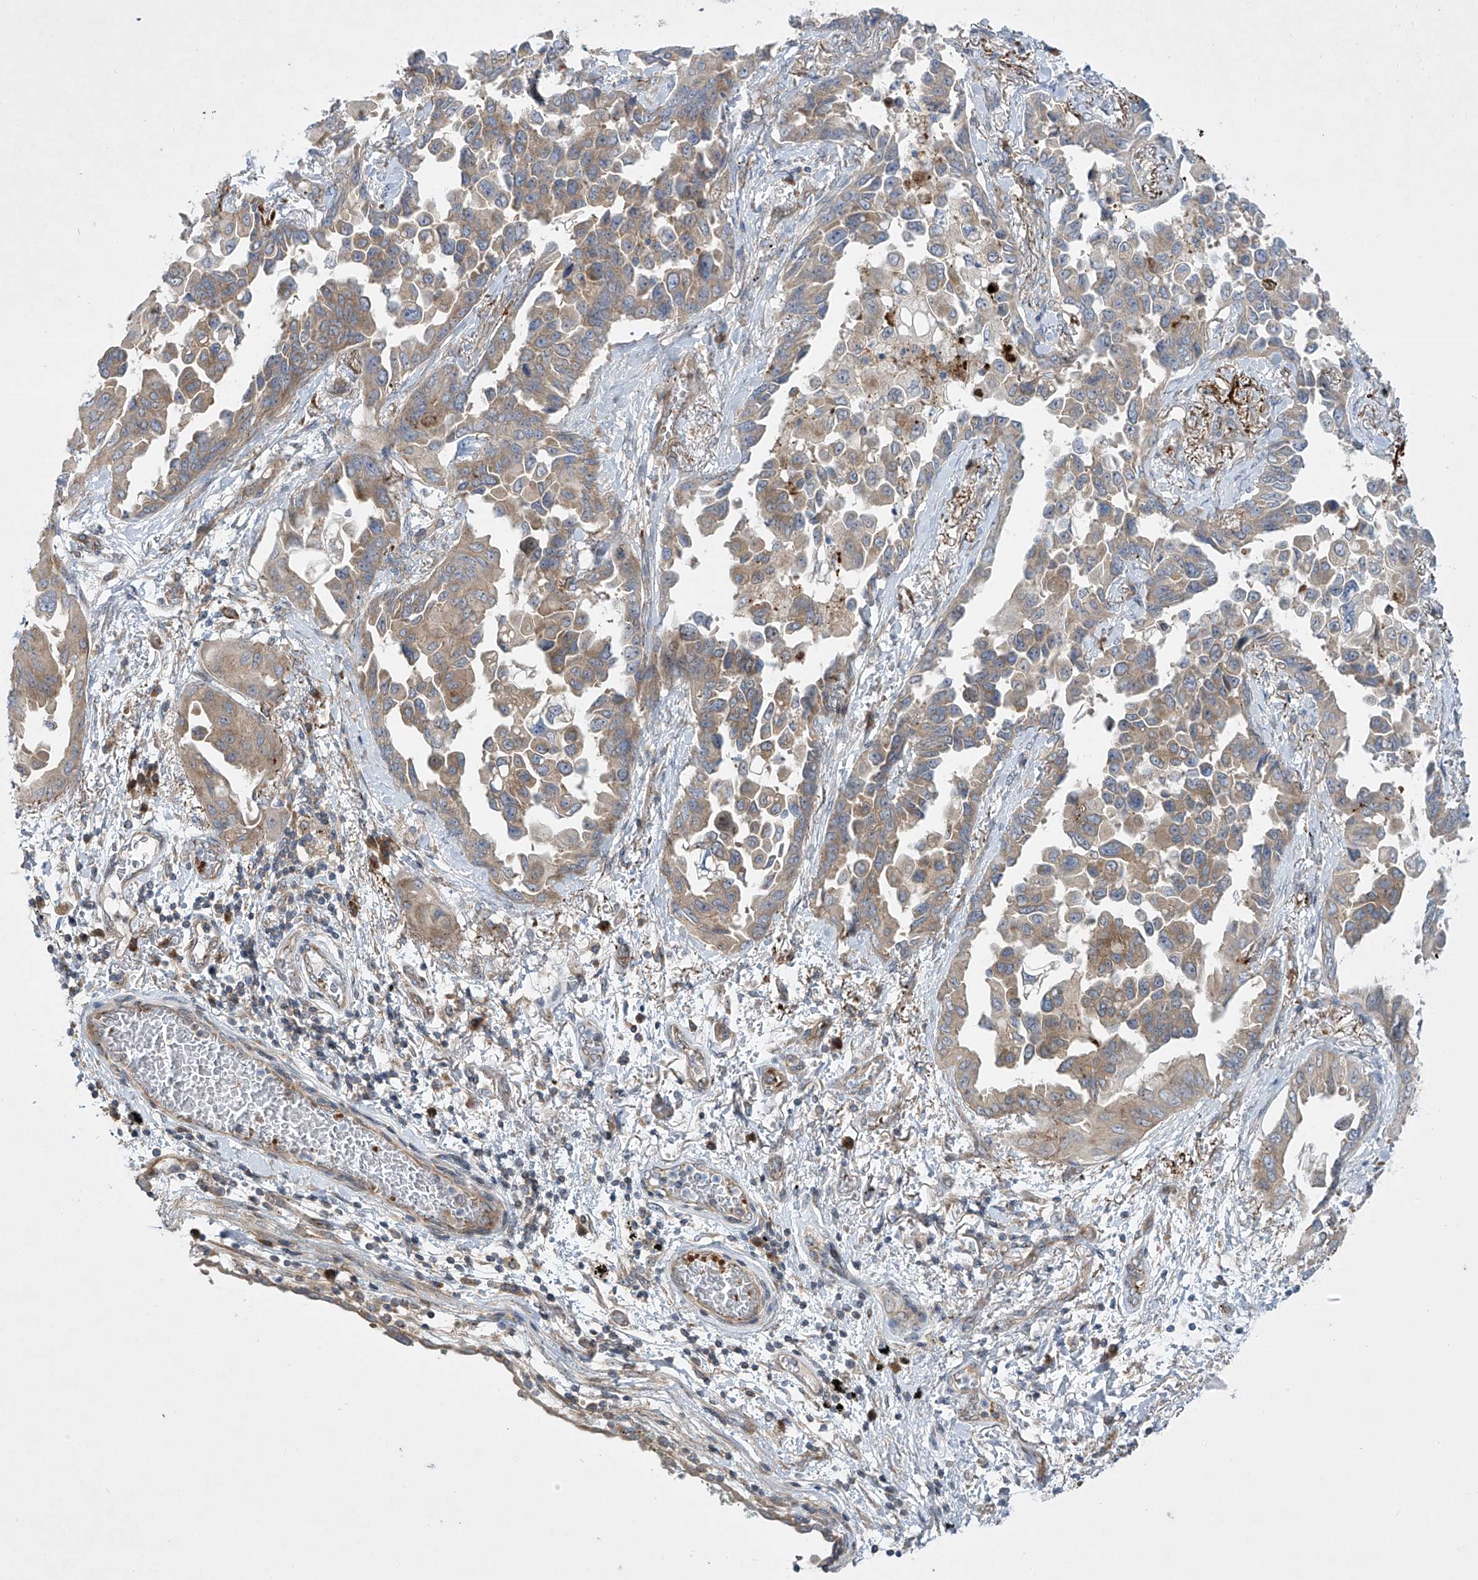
{"staining": {"intensity": "moderate", "quantity": ">75%", "location": "cytoplasmic/membranous"}, "tissue": "lung cancer", "cell_type": "Tumor cells", "image_type": "cancer", "snomed": [{"axis": "morphology", "description": "Adenocarcinoma, NOS"}, {"axis": "topography", "description": "Lung"}], "caption": "The immunohistochemical stain shows moderate cytoplasmic/membranous staining in tumor cells of adenocarcinoma (lung) tissue. The protein of interest is stained brown, and the nuclei are stained in blue (DAB (3,3'-diaminobenzidine) IHC with brightfield microscopy, high magnification).", "gene": "TJAP1", "patient": {"sex": "female", "age": 67}}